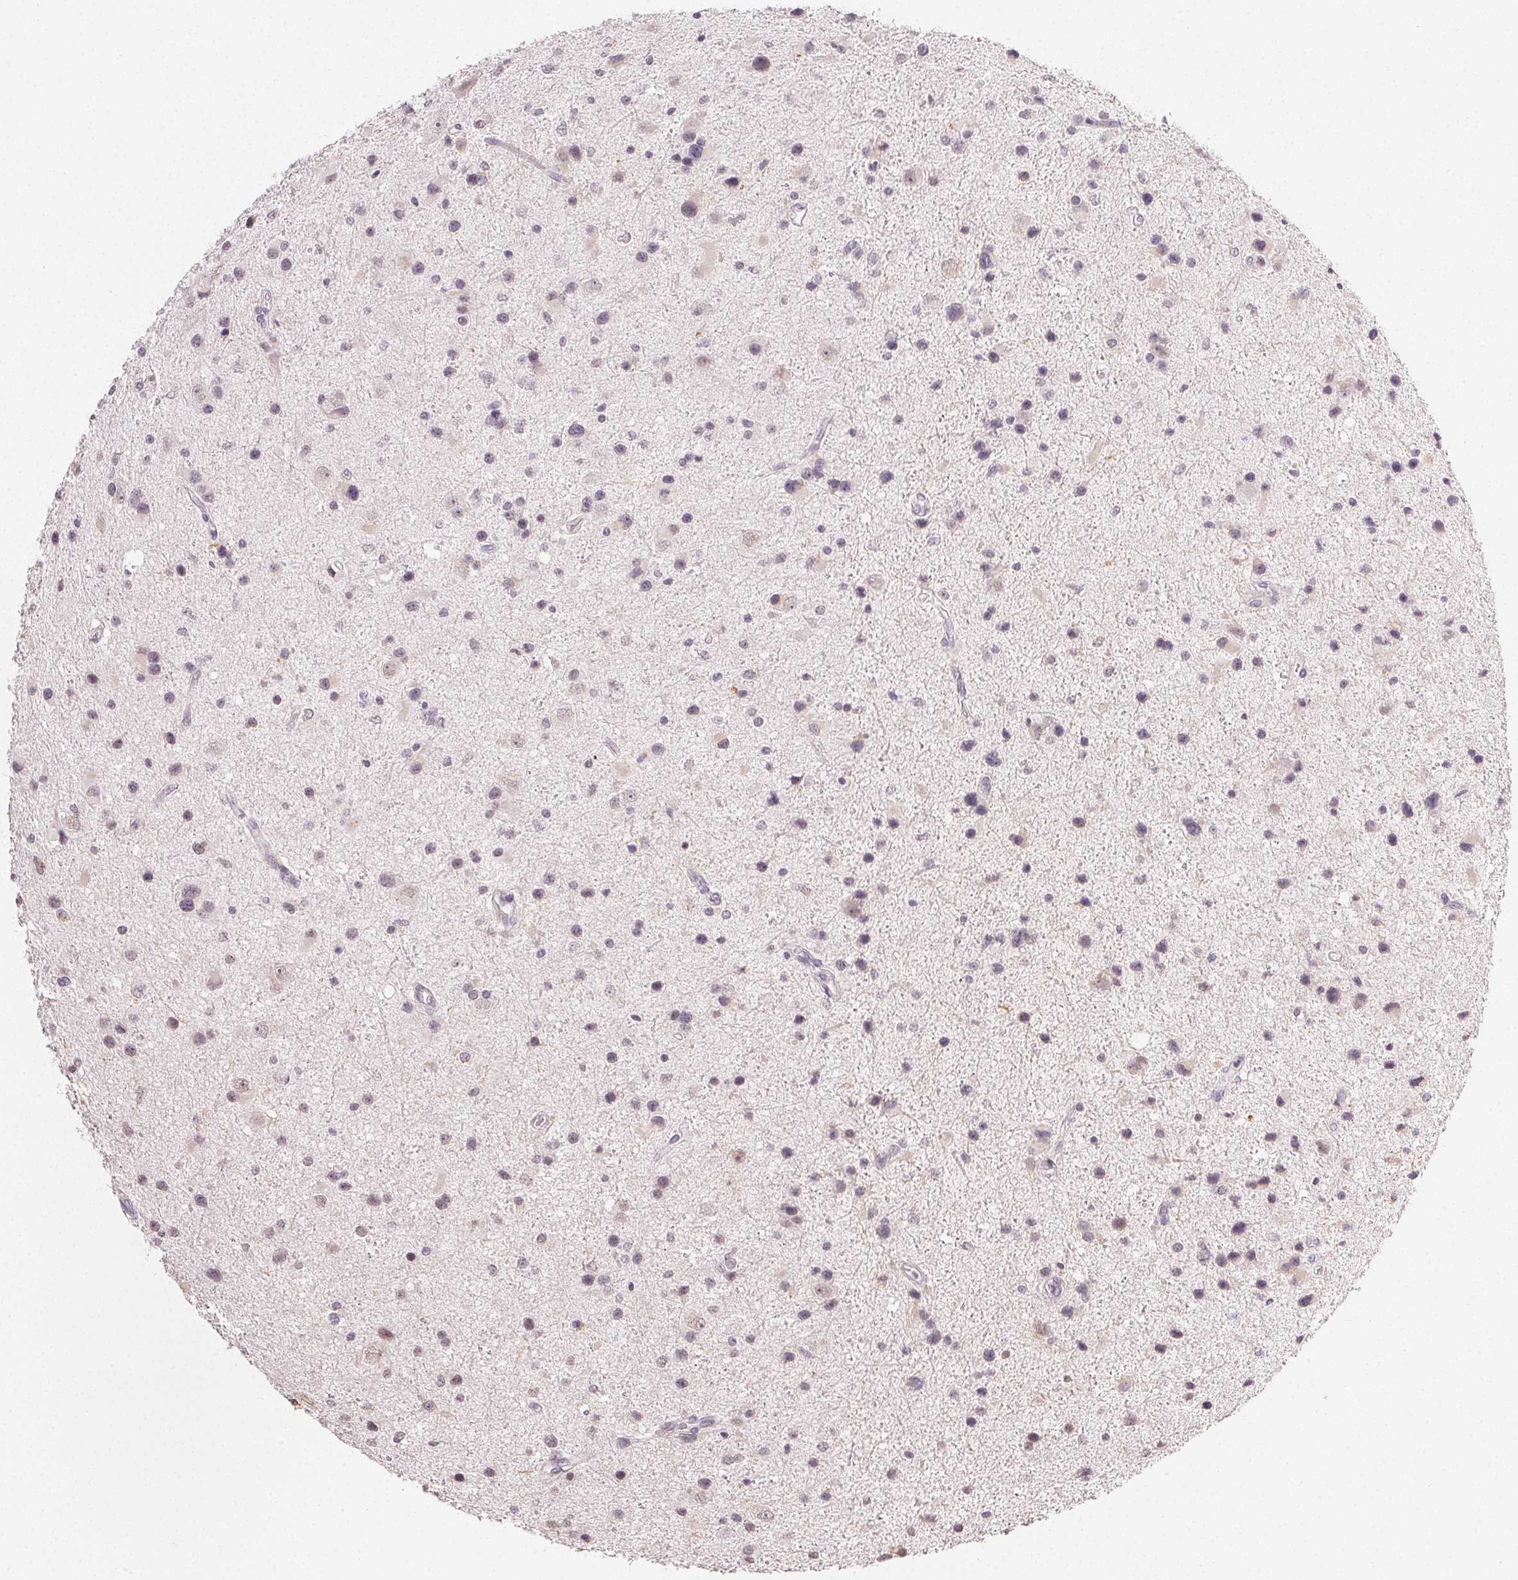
{"staining": {"intensity": "negative", "quantity": "none", "location": "none"}, "tissue": "glioma", "cell_type": "Tumor cells", "image_type": "cancer", "snomed": [{"axis": "morphology", "description": "Glioma, malignant, Low grade"}, {"axis": "topography", "description": "Brain"}], "caption": "Immunohistochemistry of human glioma displays no staining in tumor cells. (DAB immunohistochemistry, high magnification).", "gene": "TMEM174", "patient": {"sex": "female", "age": 32}}